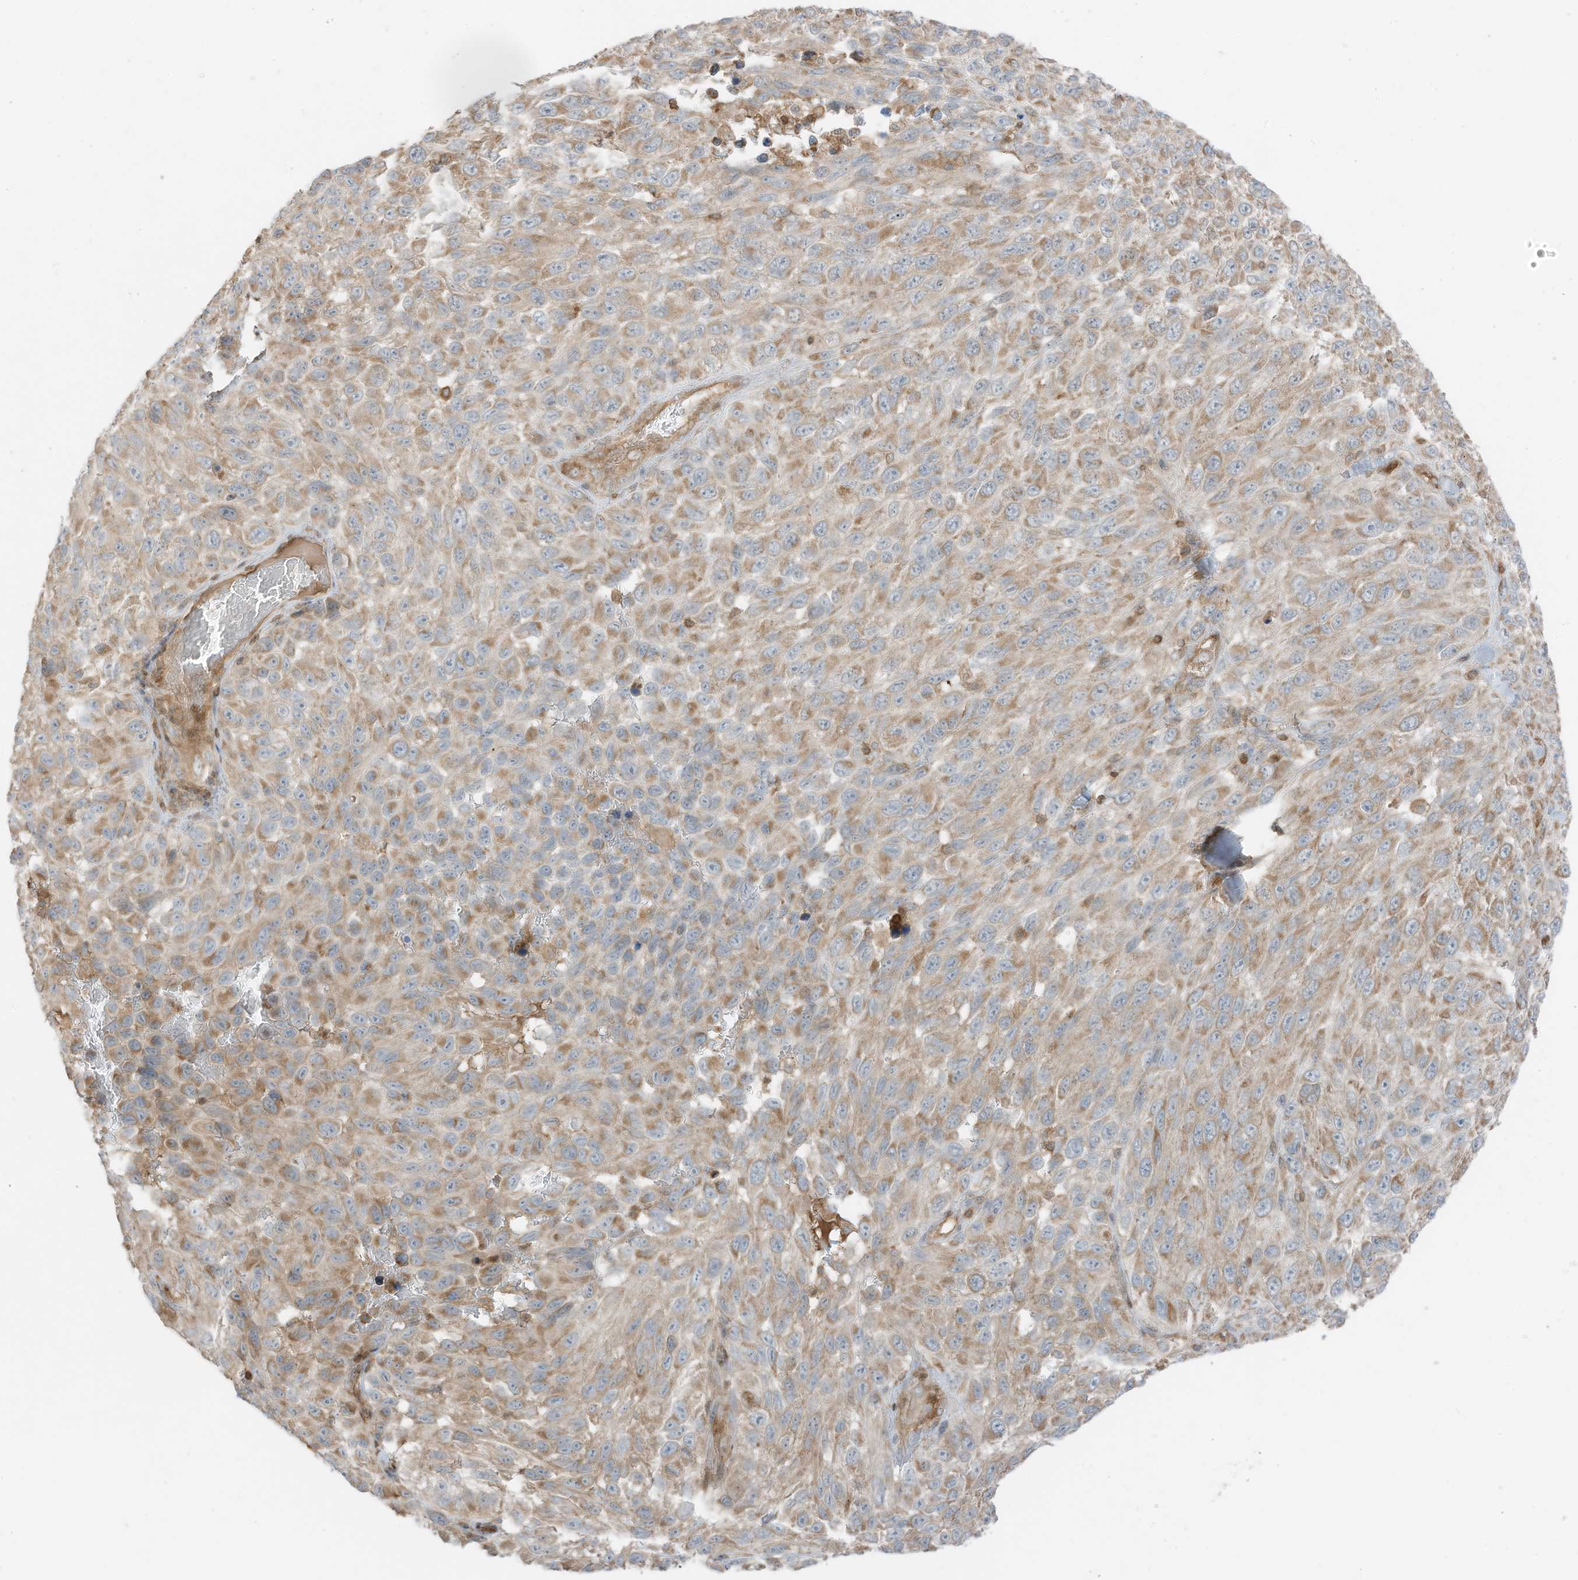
{"staining": {"intensity": "moderate", "quantity": "25%-75%", "location": "cytoplasmic/membranous"}, "tissue": "melanoma", "cell_type": "Tumor cells", "image_type": "cancer", "snomed": [{"axis": "morphology", "description": "Malignant melanoma, NOS"}, {"axis": "topography", "description": "Skin"}], "caption": "Protein staining demonstrates moderate cytoplasmic/membranous expression in about 25%-75% of tumor cells in malignant melanoma.", "gene": "SLC25A12", "patient": {"sex": "female", "age": 94}}